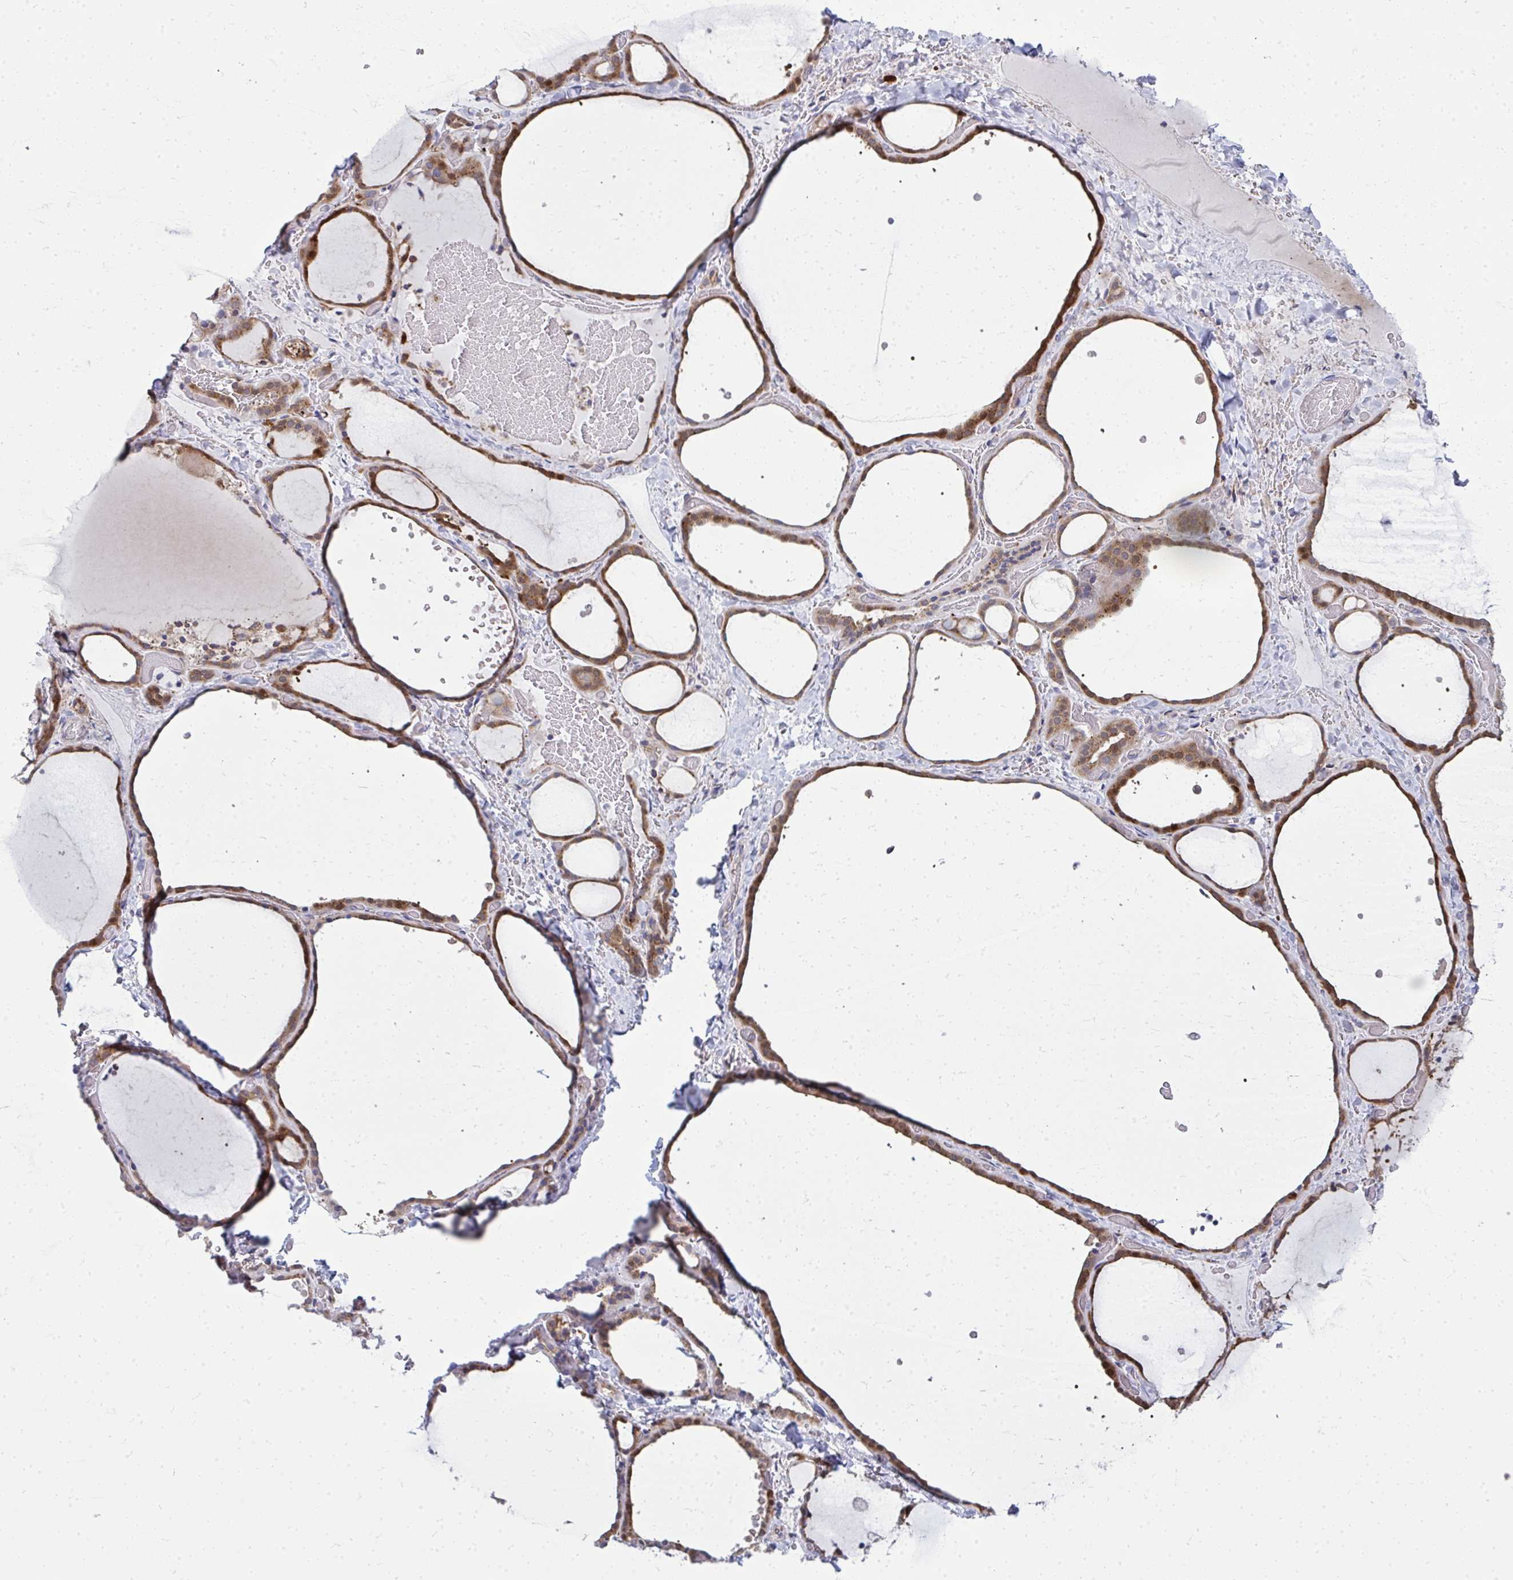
{"staining": {"intensity": "moderate", "quantity": ">75%", "location": "cytoplasmic/membranous"}, "tissue": "thyroid gland", "cell_type": "Glandular cells", "image_type": "normal", "snomed": [{"axis": "morphology", "description": "Normal tissue, NOS"}, {"axis": "topography", "description": "Thyroid gland"}], "caption": "Immunohistochemical staining of benign human thyroid gland shows moderate cytoplasmic/membranous protein expression in about >75% of glandular cells. Nuclei are stained in blue.", "gene": "GFPT2", "patient": {"sex": "female", "age": 36}}